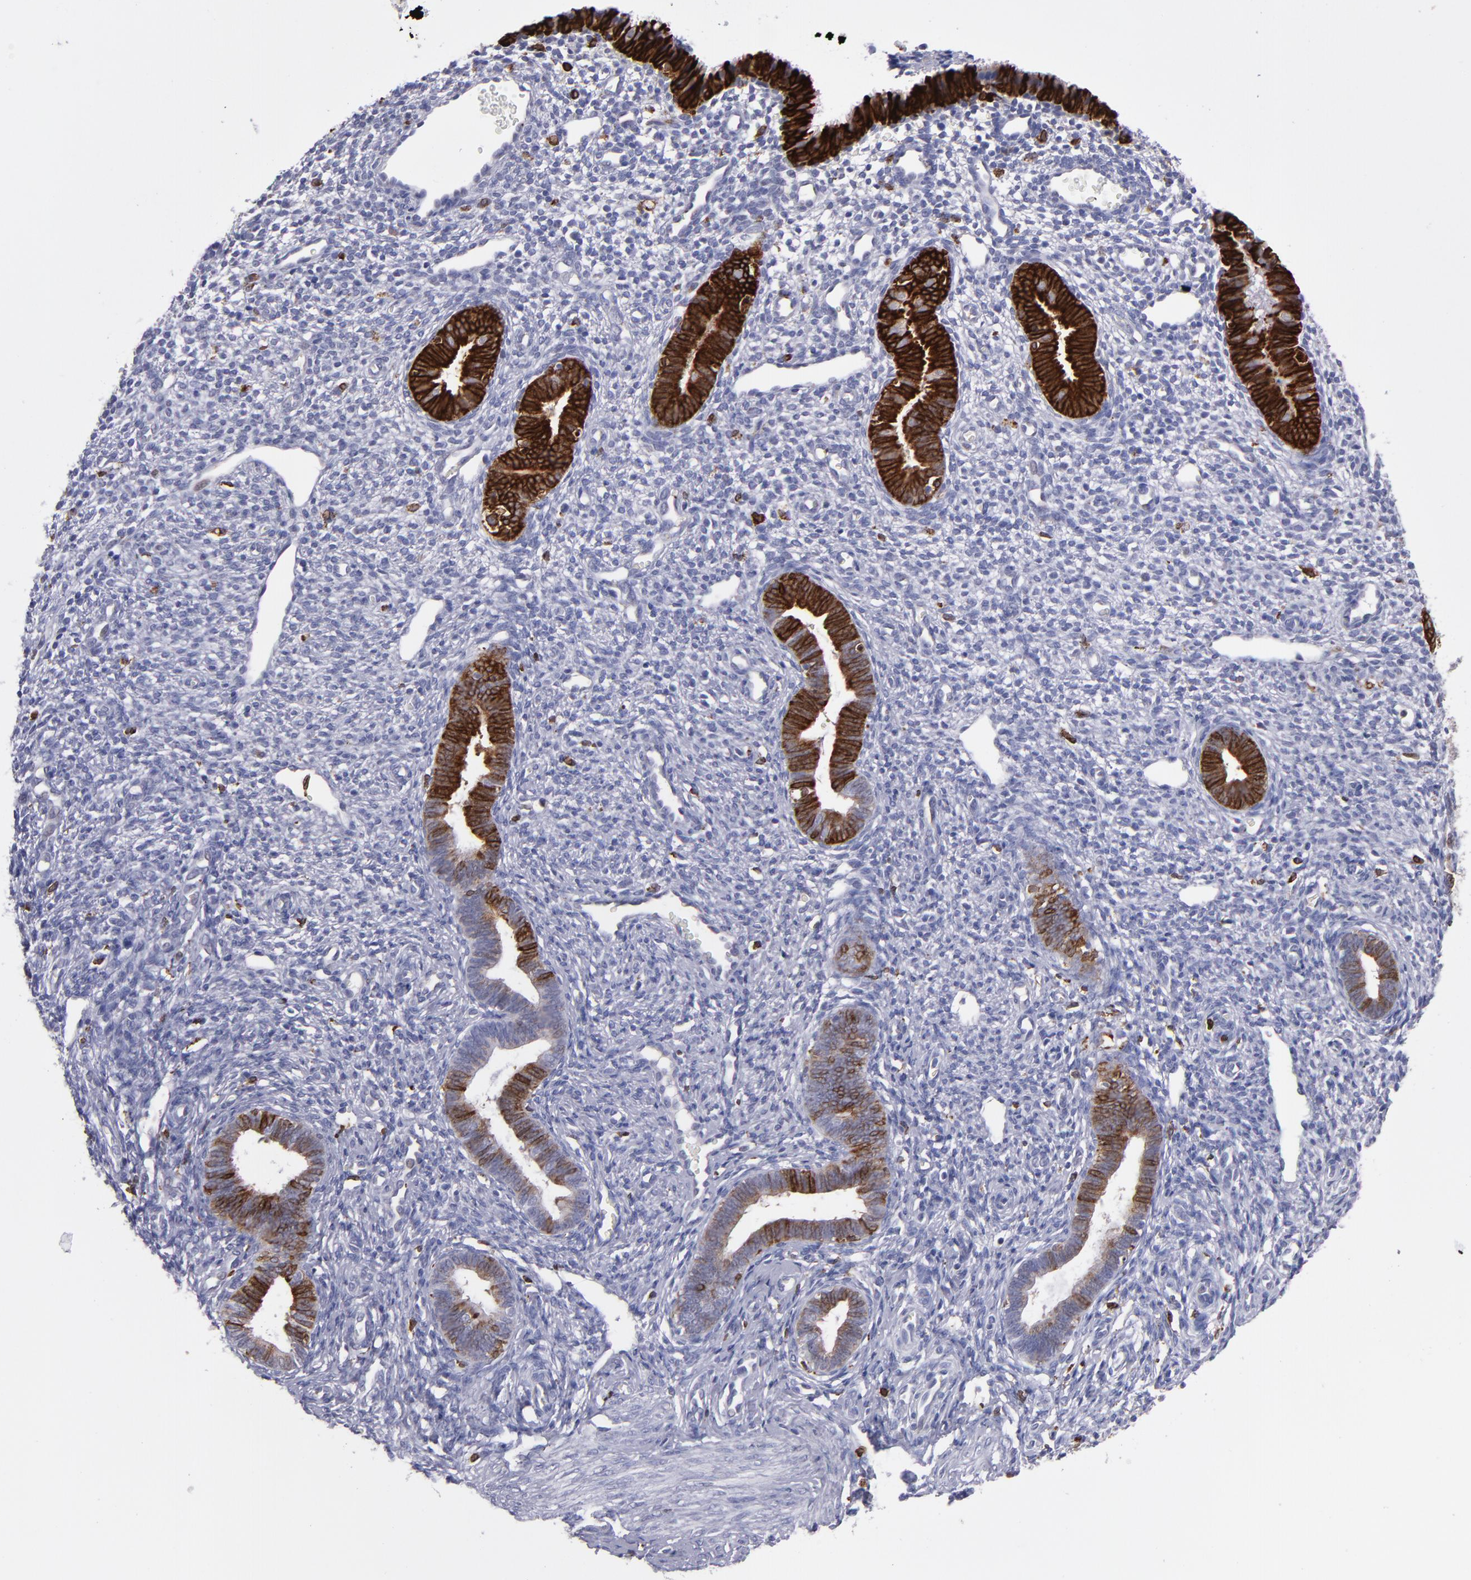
{"staining": {"intensity": "strong", "quantity": "<25%", "location": "nuclear"}, "tissue": "endometrium", "cell_type": "Cells in endometrial stroma", "image_type": "normal", "snomed": [{"axis": "morphology", "description": "Normal tissue, NOS"}, {"axis": "topography", "description": "Endometrium"}], "caption": "Immunohistochemistry of normal human endometrium exhibits medium levels of strong nuclear positivity in about <25% of cells in endometrial stroma.", "gene": "PTGS1", "patient": {"sex": "female", "age": 27}}